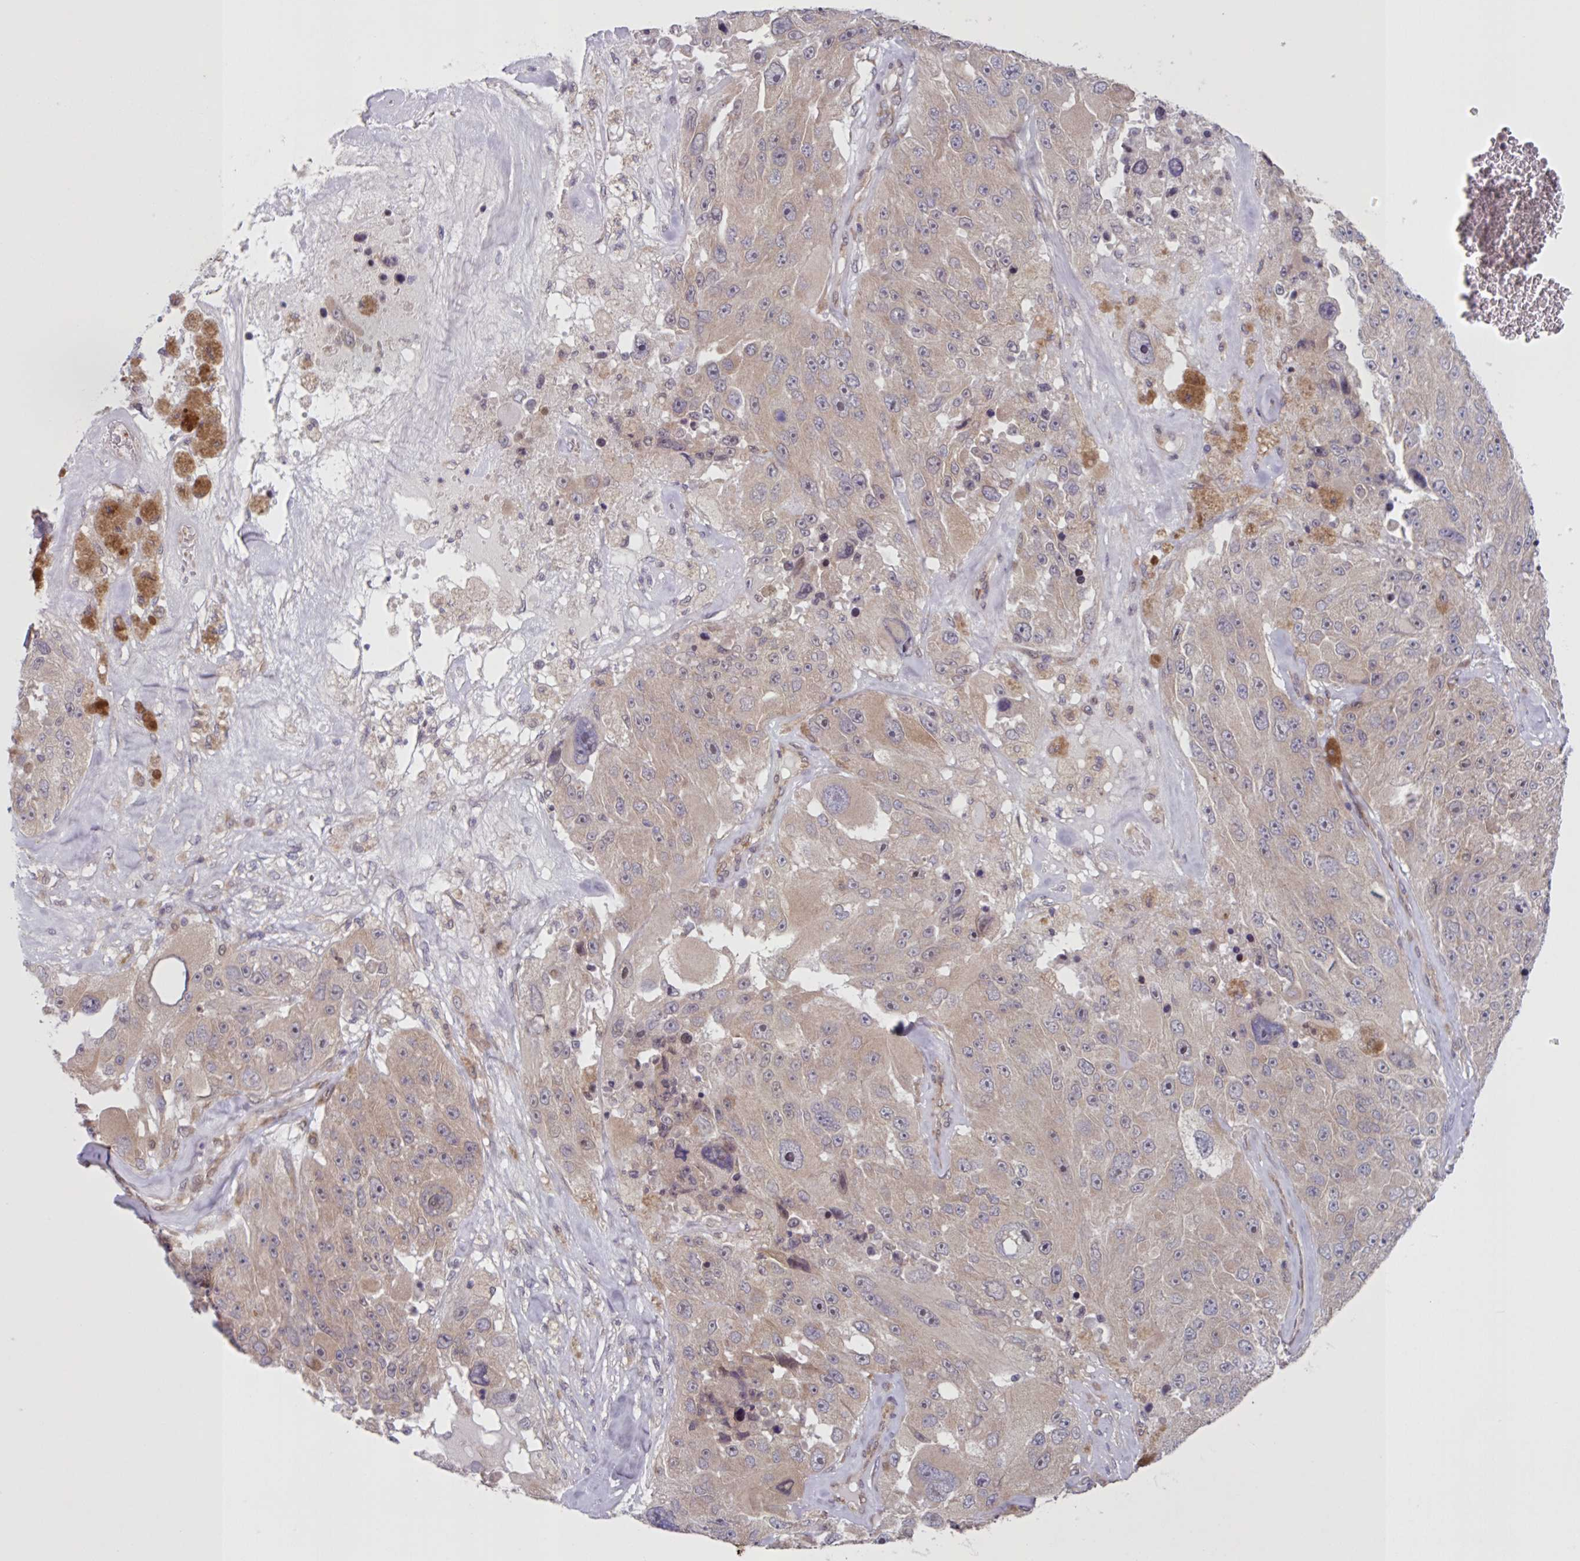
{"staining": {"intensity": "weak", "quantity": "<25%", "location": "cytoplasmic/membranous"}, "tissue": "melanoma", "cell_type": "Tumor cells", "image_type": "cancer", "snomed": [{"axis": "morphology", "description": "Malignant melanoma, Metastatic site"}, {"axis": "topography", "description": "Lymph node"}], "caption": "Malignant melanoma (metastatic site) was stained to show a protein in brown. There is no significant staining in tumor cells. Brightfield microscopy of immunohistochemistry stained with DAB (brown) and hematoxylin (blue), captured at high magnification.", "gene": "CAMLG", "patient": {"sex": "male", "age": 62}}